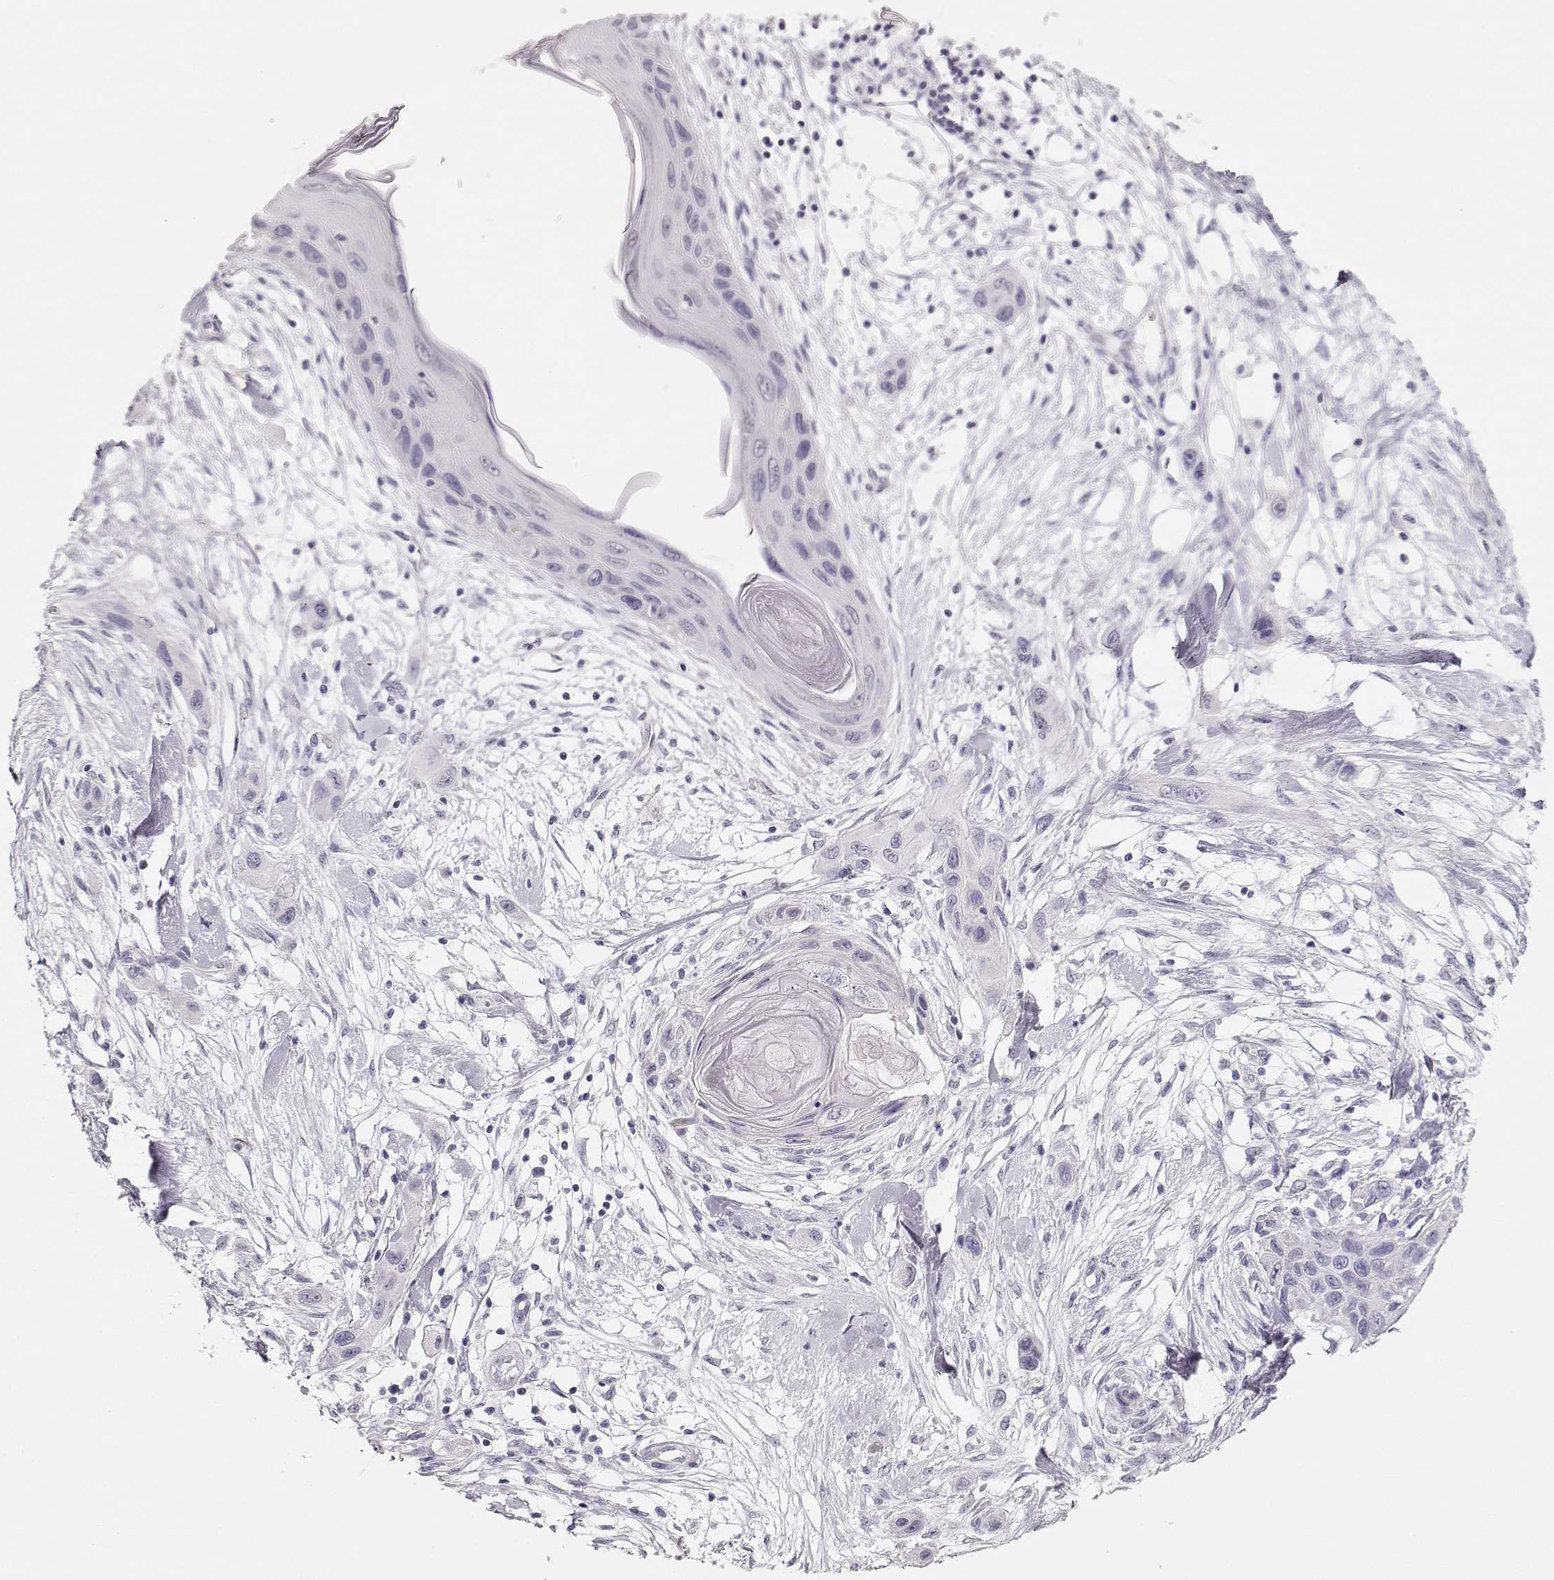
{"staining": {"intensity": "negative", "quantity": "none", "location": "none"}, "tissue": "skin cancer", "cell_type": "Tumor cells", "image_type": "cancer", "snomed": [{"axis": "morphology", "description": "Squamous cell carcinoma, NOS"}, {"axis": "topography", "description": "Skin"}], "caption": "Squamous cell carcinoma (skin) was stained to show a protein in brown. There is no significant positivity in tumor cells. Brightfield microscopy of immunohistochemistry stained with DAB (brown) and hematoxylin (blue), captured at high magnification.", "gene": "MAGEC1", "patient": {"sex": "male", "age": 79}}